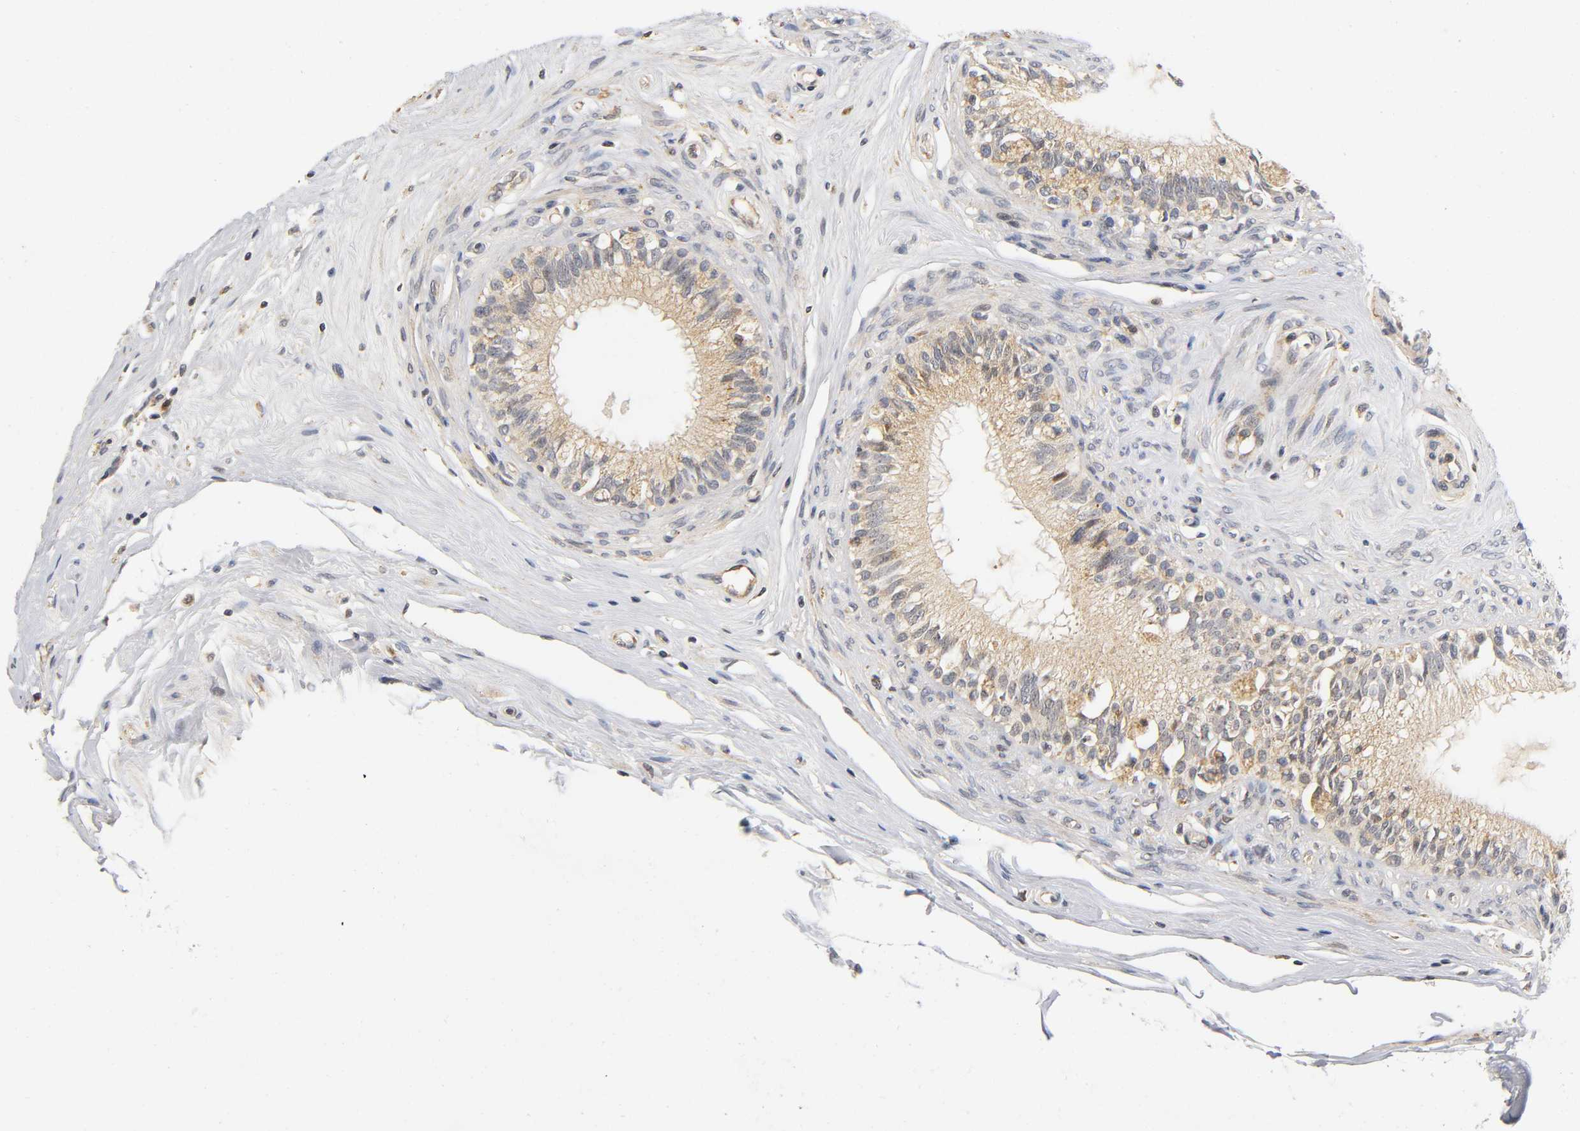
{"staining": {"intensity": "weak", "quantity": ">75%", "location": "cytoplasmic/membranous"}, "tissue": "epididymis", "cell_type": "Glandular cells", "image_type": "normal", "snomed": [{"axis": "morphology", "description": "Normal tissue, NOS"}, {"axis": "morphology", "description": "Inflammation, NOS"}, {"axis": "topography", "description": "Epididymis"}], "caption": "High-power microscopy captured an immunohistochemistry micrograph of benign epididymis, revealing weak cytoplasmic/membranous positivity in about >75% of glandular cells.", "gene": "NRP1", "patient": {"sex": "male", "age": 84}}